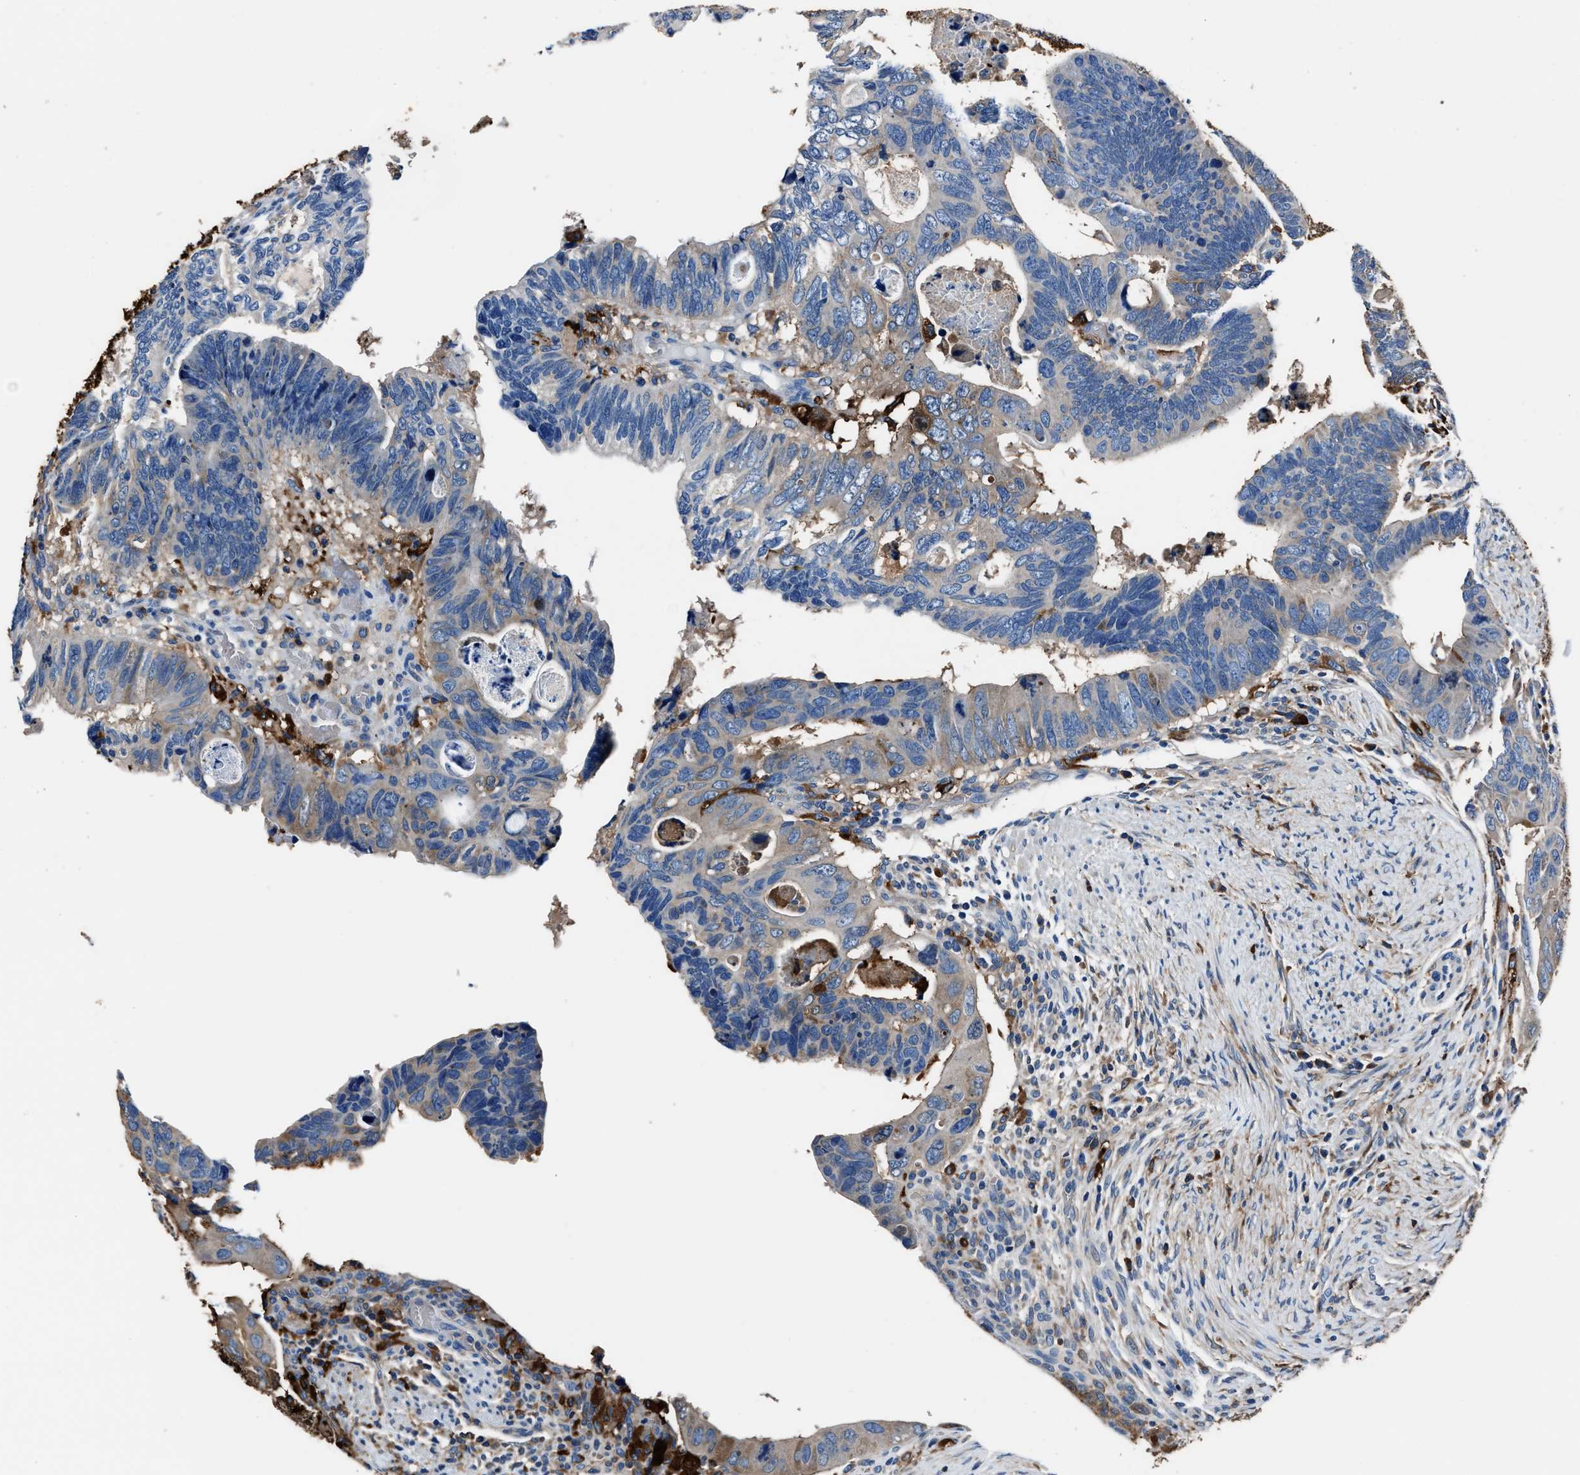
{"staining": {"intensity": "weak", "quantity": "<25%", "location": "cytoplasmic/membranous"}, "tissue": "colorectal cancer", "cell_type": "Tumor cells", "image_type": "cancer", "snomed": [{"axis": "morphology", "description": "Adenocarcinoma, NOS"}, {"axis": "topography", "description": "Rectum"}], "caption": "A high-resolution micrograph shows IHC staining of colorectal cancer, which demonstrates no significant staining in tumor cells.", "gene": "FTL", "patient": {"sex": "male", "age": 53}}